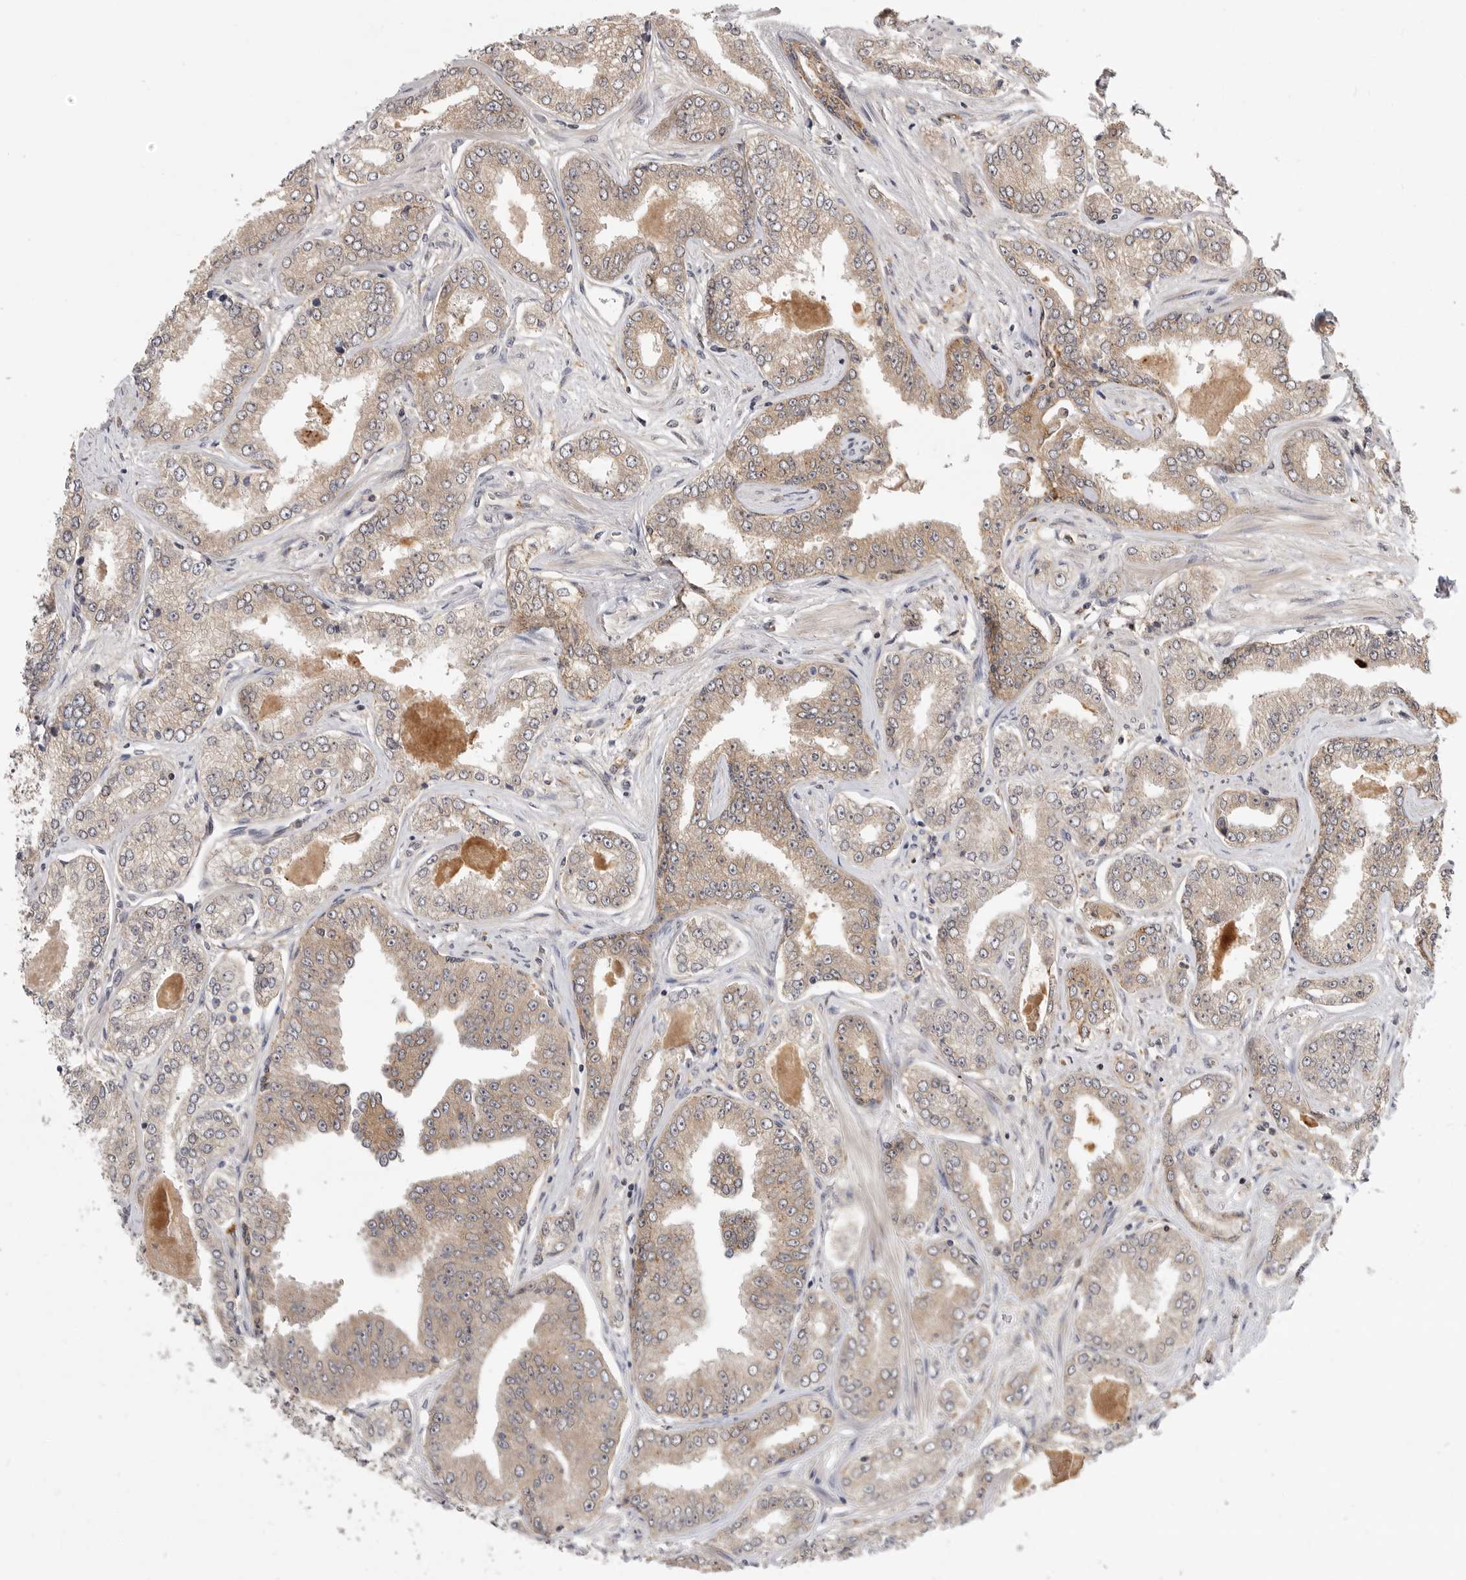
{"staining": {"intensity": "weak", "quantity": ">75%", "location": "cytoplasmic/membranous"}, "tissue": "prostate cancer", "cell_type": "Tumor cells", "image_type": "cancer", "snomed": [{"axis": "morphology", "description": "Adenocarcinoma, High grade"}, {"axis": "topography", "description": "Prostate"}], "caption": "High-power microscopy captured an immunohistochemistry histopathology image of prostate high-grade adenocarcinoma, revealing weak cytoplasmic/membranous expression in about >75% of tumor cells.", "gene": "CSNK1G3", "patient": {"sex": "male", "age": 71}}